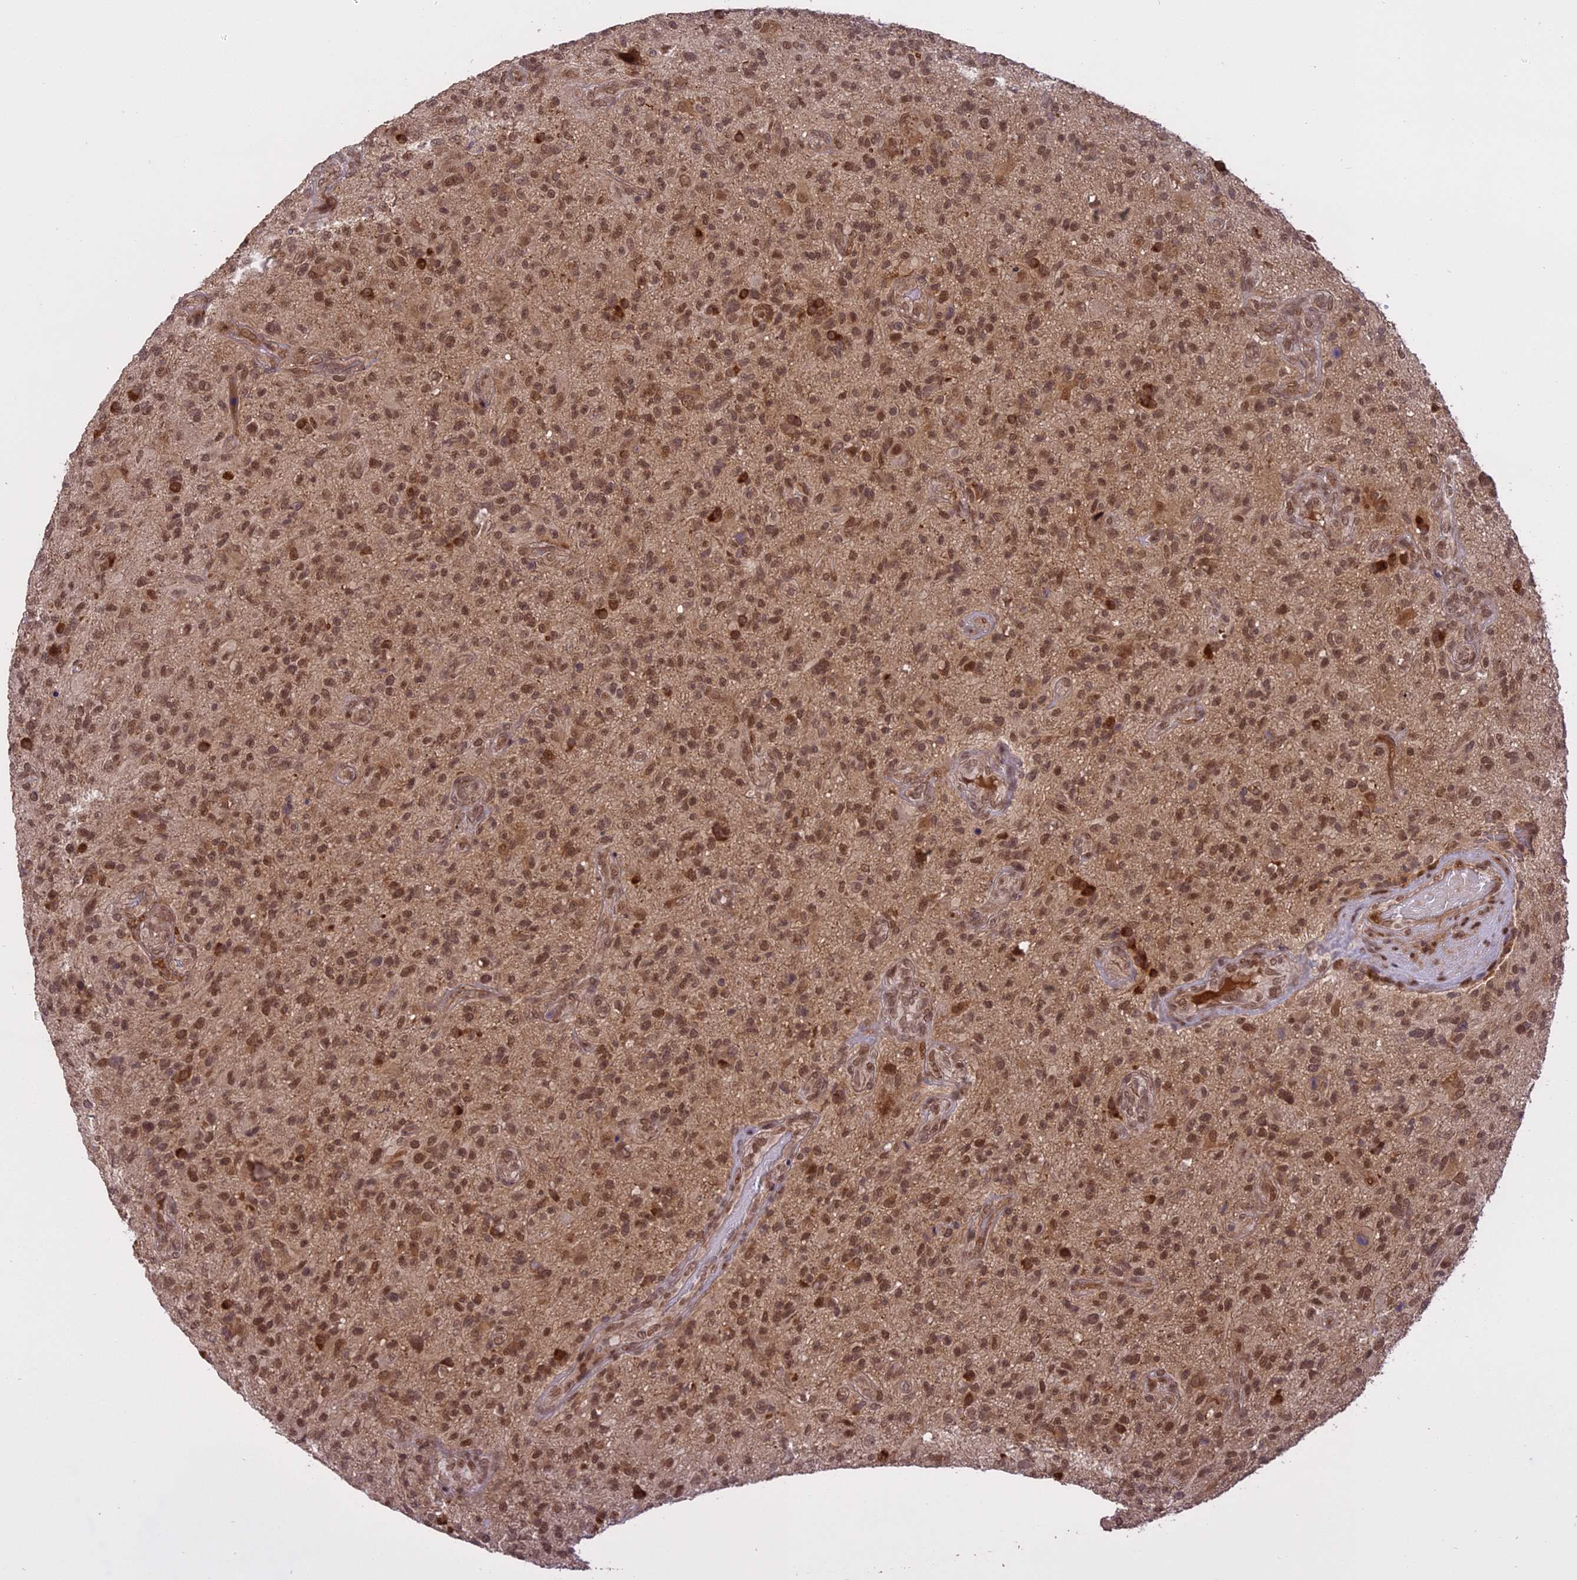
{"staining": {"intensity": "moderate", "quantity": ">75%", "location": "nuclear"}, "tissue": "glioma", "cell_type": "Tumor cells", "image_type": "cancer", "snomed": [{"axis": "morphology", "description": "Glioma, malignant, High grade"}, {"axis": "topography", "description": "Brain"}], "caption": "About >75% of tumor cells in human high-grade glioma (malignant) display moderate nuclear protein positivity as visualized by brown immunohistochemical staining.", "gene": "PRELID2", "patient": {"sex": "male", "age": 47}}